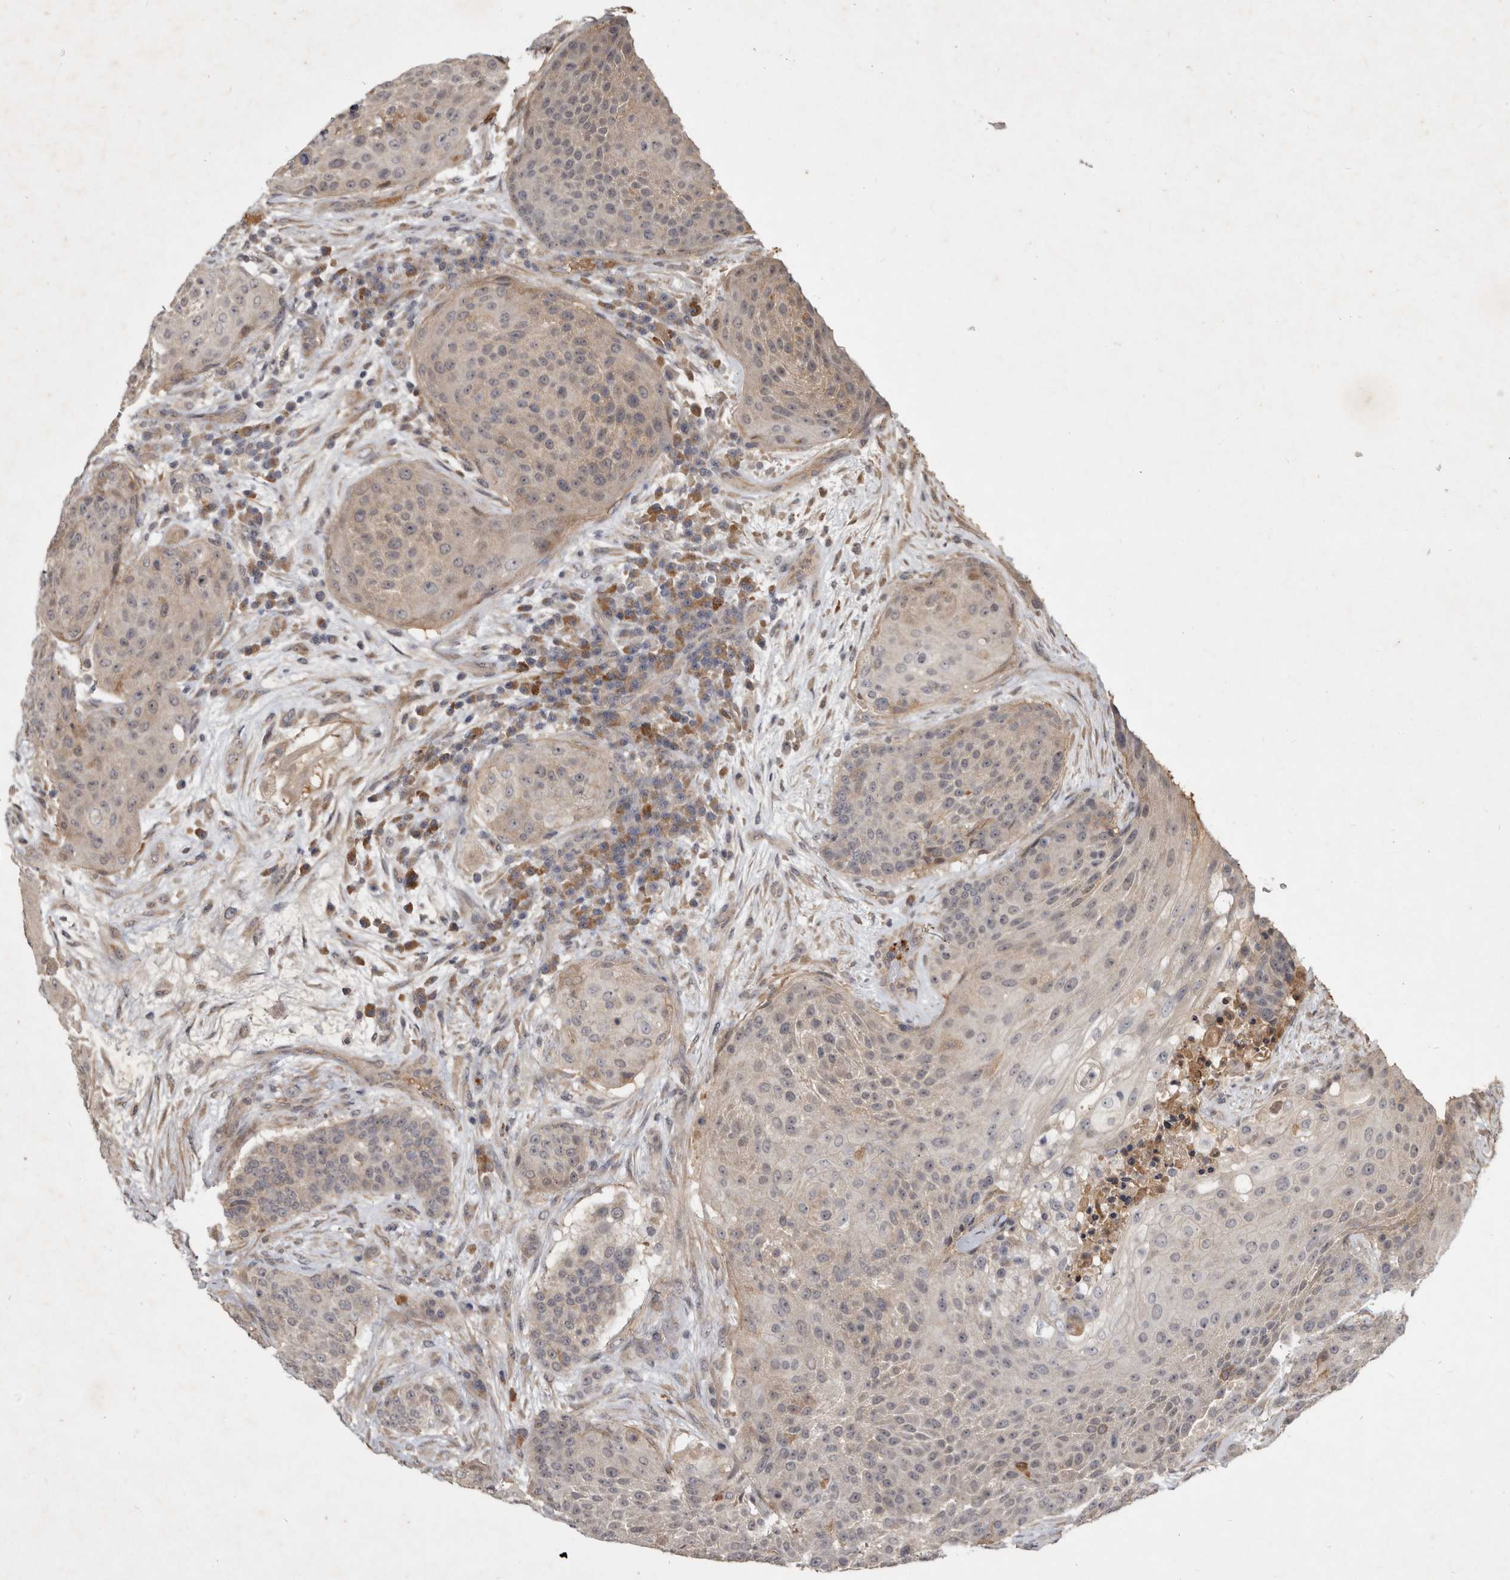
{"staining": {"intensity": "negative", "quantity": "none", "location": "none"}, "tissue": "urothelial cancer", "cell_type": "Tumor cells", "image_type": "cancer", "snomed": [{"axis": "morphology", "description": "Urothelial carcinoma, High grade"}, {"axis": "topography", "description": "Urinary bladder"}], "caption": "Tumor cells are negative for protein expression in human urothelial cancer.", "gene": "DNAJC28", "patient": {"sex": "female", "age": 63}}